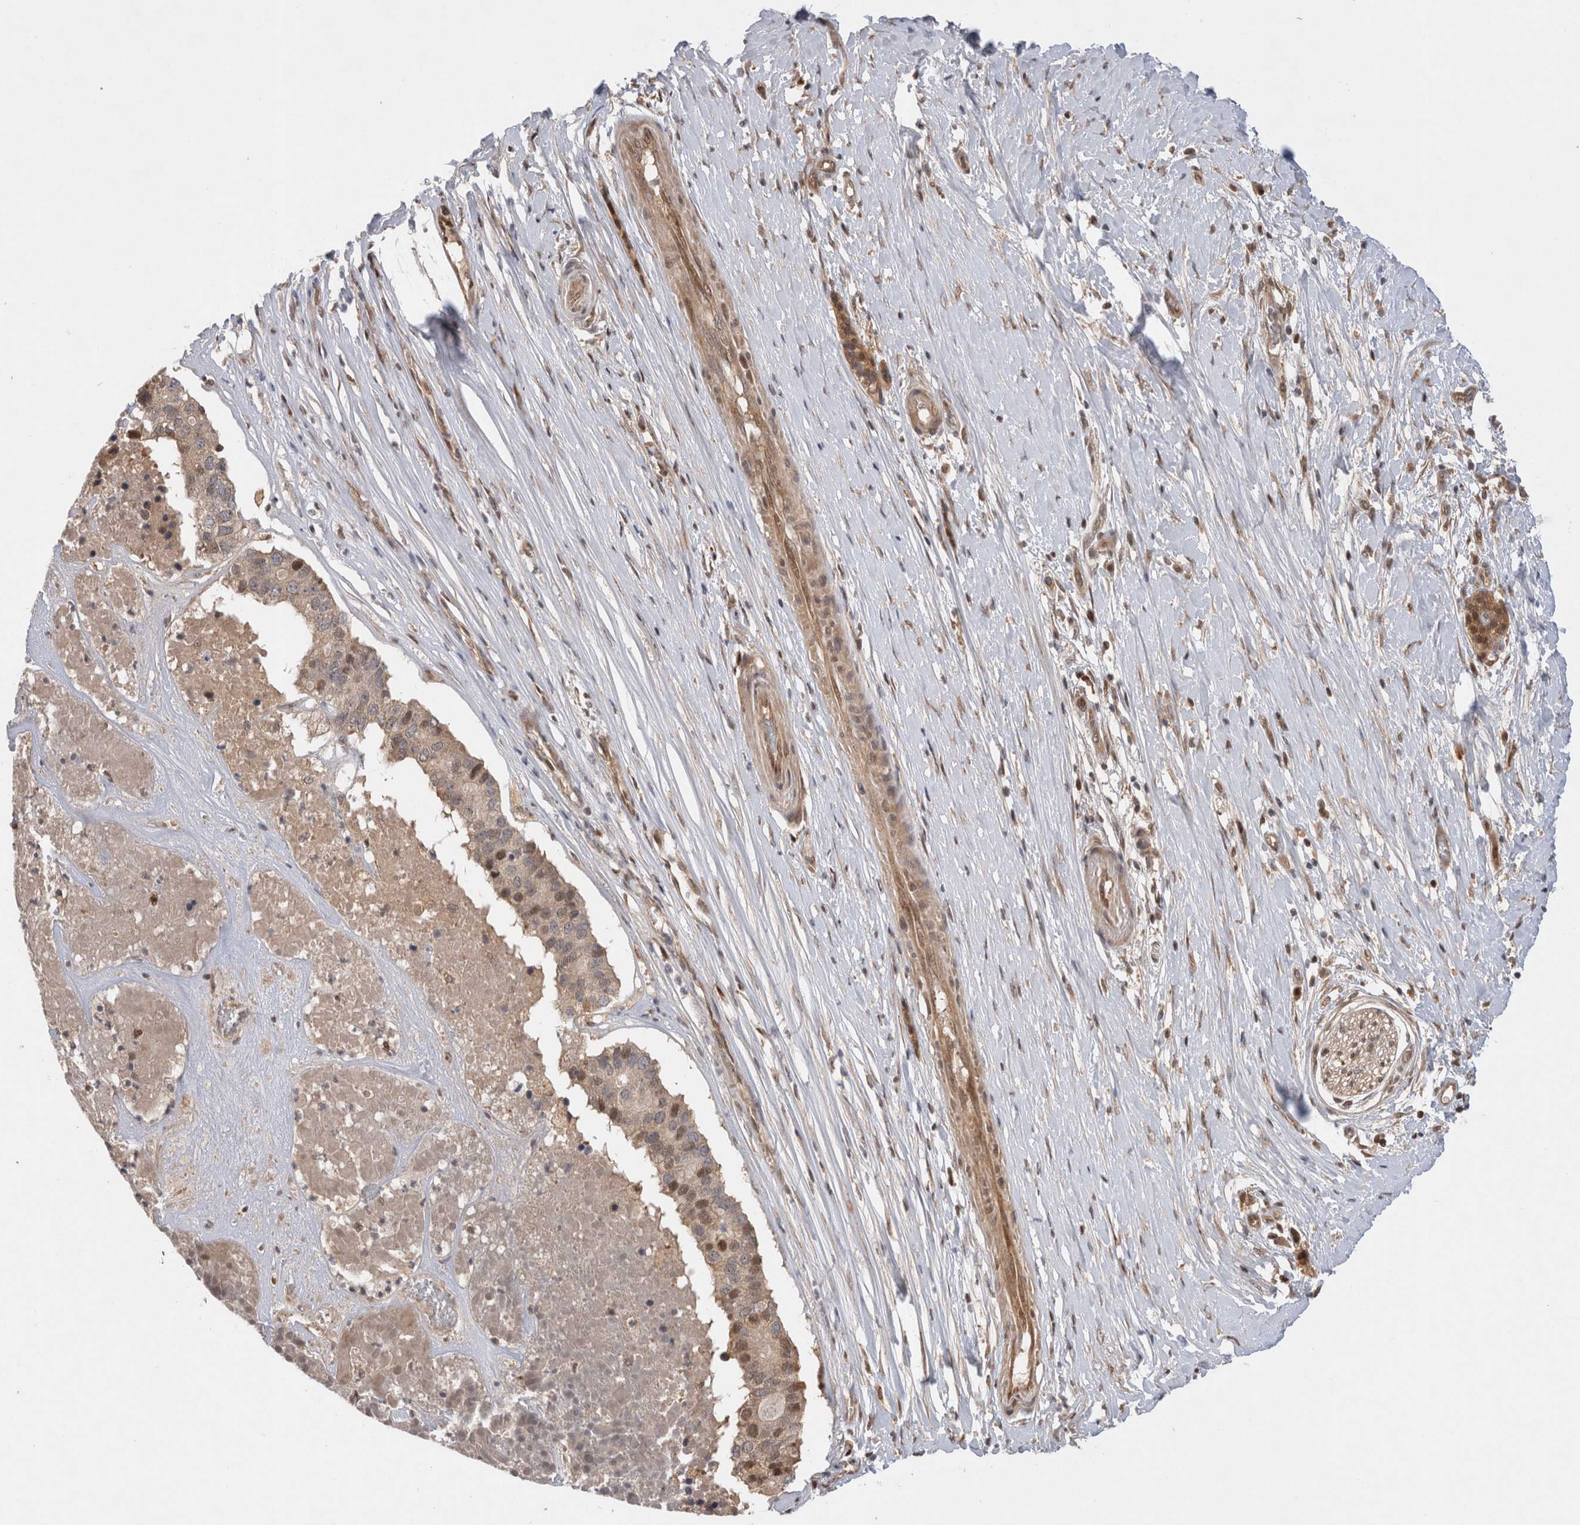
{"staining": {"intensity": "weak", "quantity": "25%-75%", "location": "cytoplasmic/membranous,nuclear"}, "tissue": "pancreatic cancer", "cell_type": "Tumor cells", "image_type": "cancer", "snomed": [{"axis": "morphology", "description": "Adenocarcinoma, NOS"}, {"axis": "topography", "description": "Pancreas"}], "caption": "Tumor cells exhibit low levels of weak cytoplasmic/membranous and nuclear expression in approximately 25%-75% of cells in adenocarcinoma (pancreatic).", "gene": "HTT", "patient": {"sex": "male", "age": 50}}